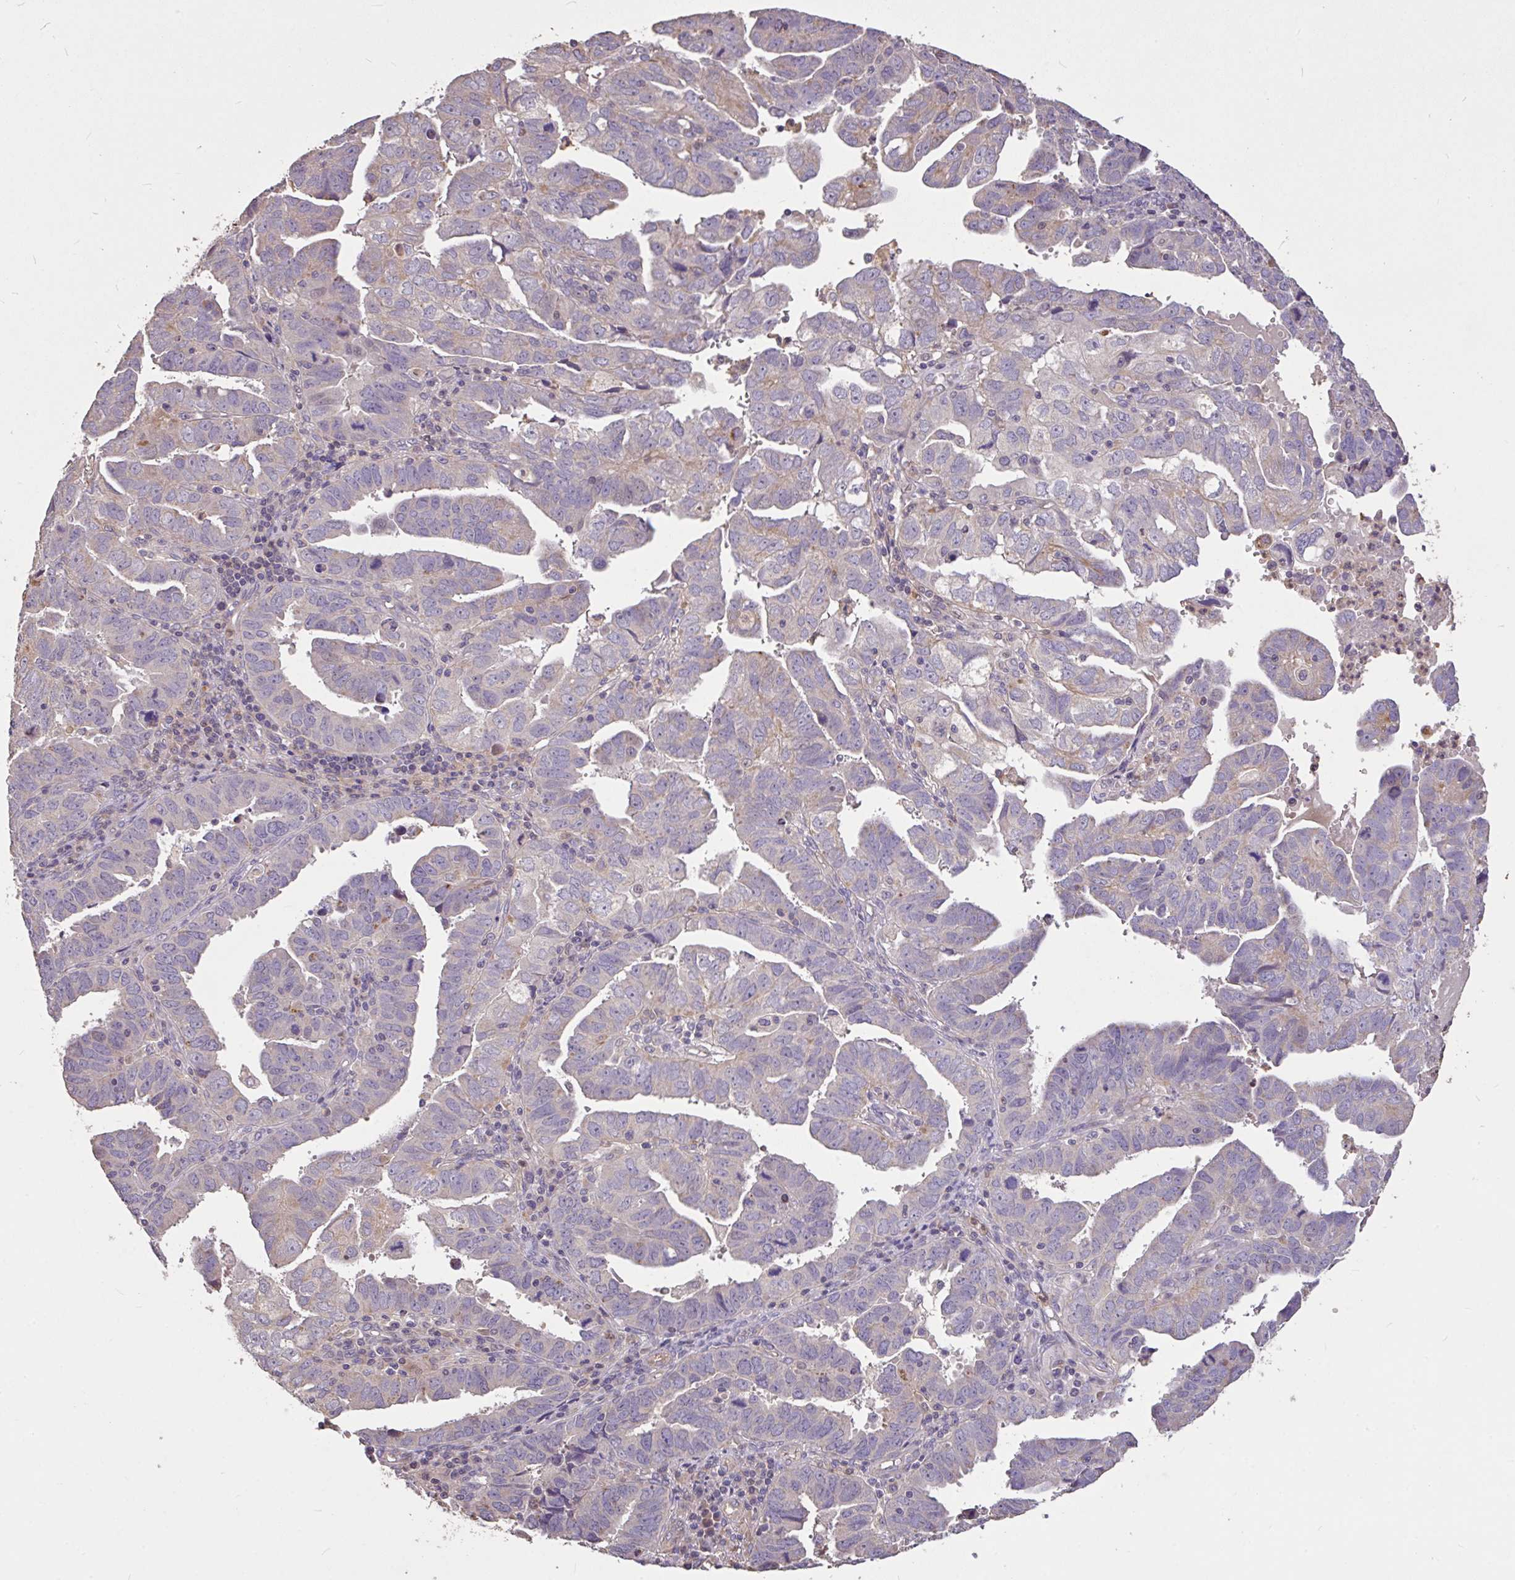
{"staining": {"intensity": "negative", "quantity": "none", "location": "none"}, "tissue": "endometrial cancer", "cell_type": "Tumor cells", "image_type": "cancer", "snomed": [{"axis": "morphology", "description": "Adenocarcinoma, NOS"}, {"axis": "topography", "description": "Uterus"}], "caption": "There is no significant staining in tumor cells of adenocarcinoma (endometrial). (DAB (3,3'-diaminobenzidine) immunohistochemistry (IHC) visualized using brightfield microscopy, high magnification).", "gene": "FCER1A", "patient": {"sex": "female", "age": 62}}